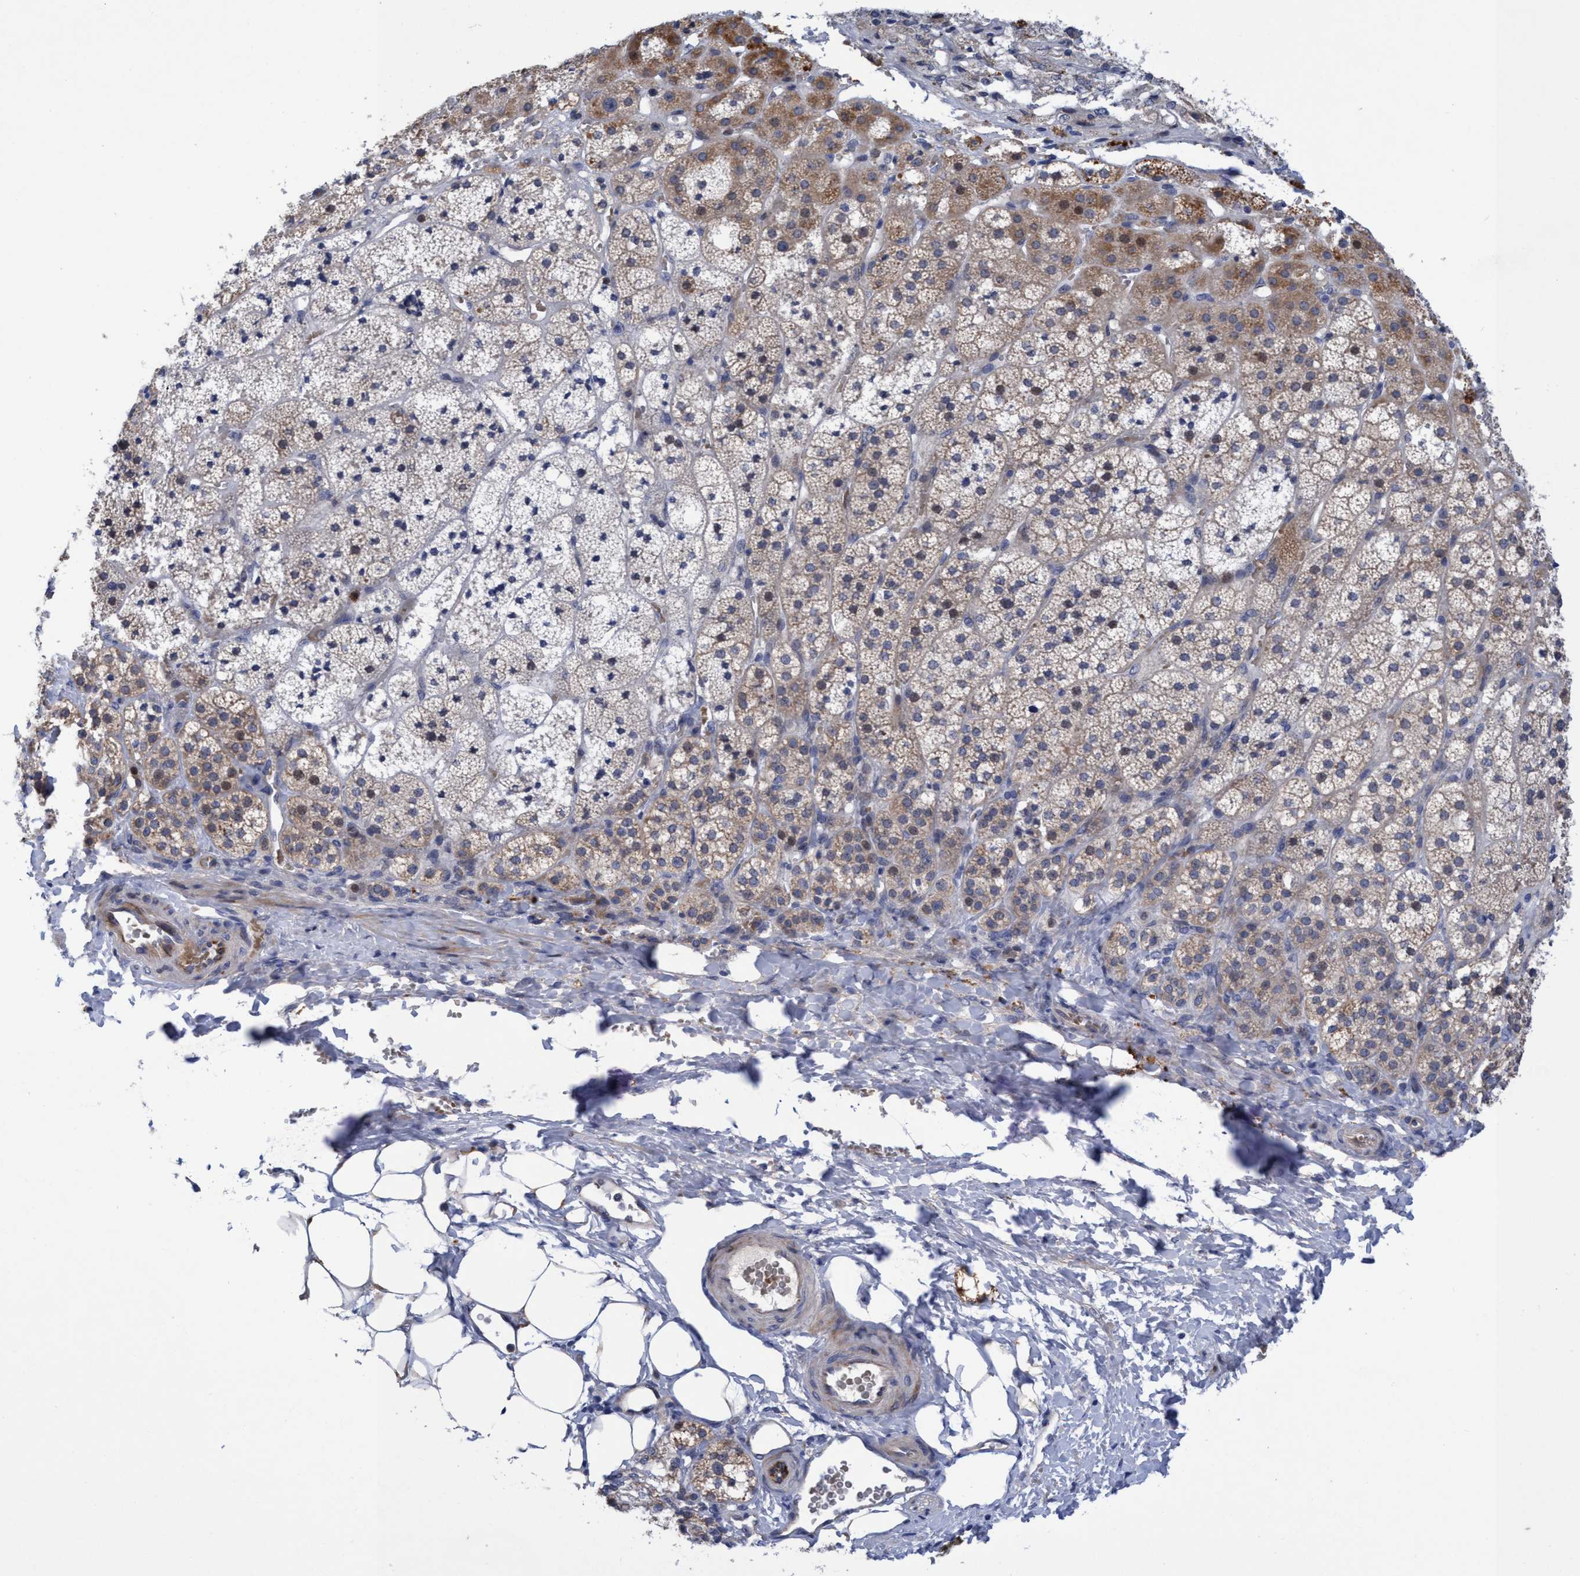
{"staining": {"intensity": "moderate", "quantity": ">75%", "location": "cytoplasmic/membranous"}, "tissue": "adrenal gland", "cell_type": "Glandular cells", "image_type": "normal", "snomed": [{"axis": "morphology", "description": "Normal tissue, NOS"}, {"axis": "topography", "description": "Adrenal gland"}], "caption": "Immunohistochemistry (IHC) photomicrograph of benign human adrenal gland stained for a protein (brown), which reveals medium levels of moderate cytoplasmic/membranous positivity in about >75% of glandular cells.", "gene": "SEMA4D", "patient": {"sex": "female", "age": 44}}